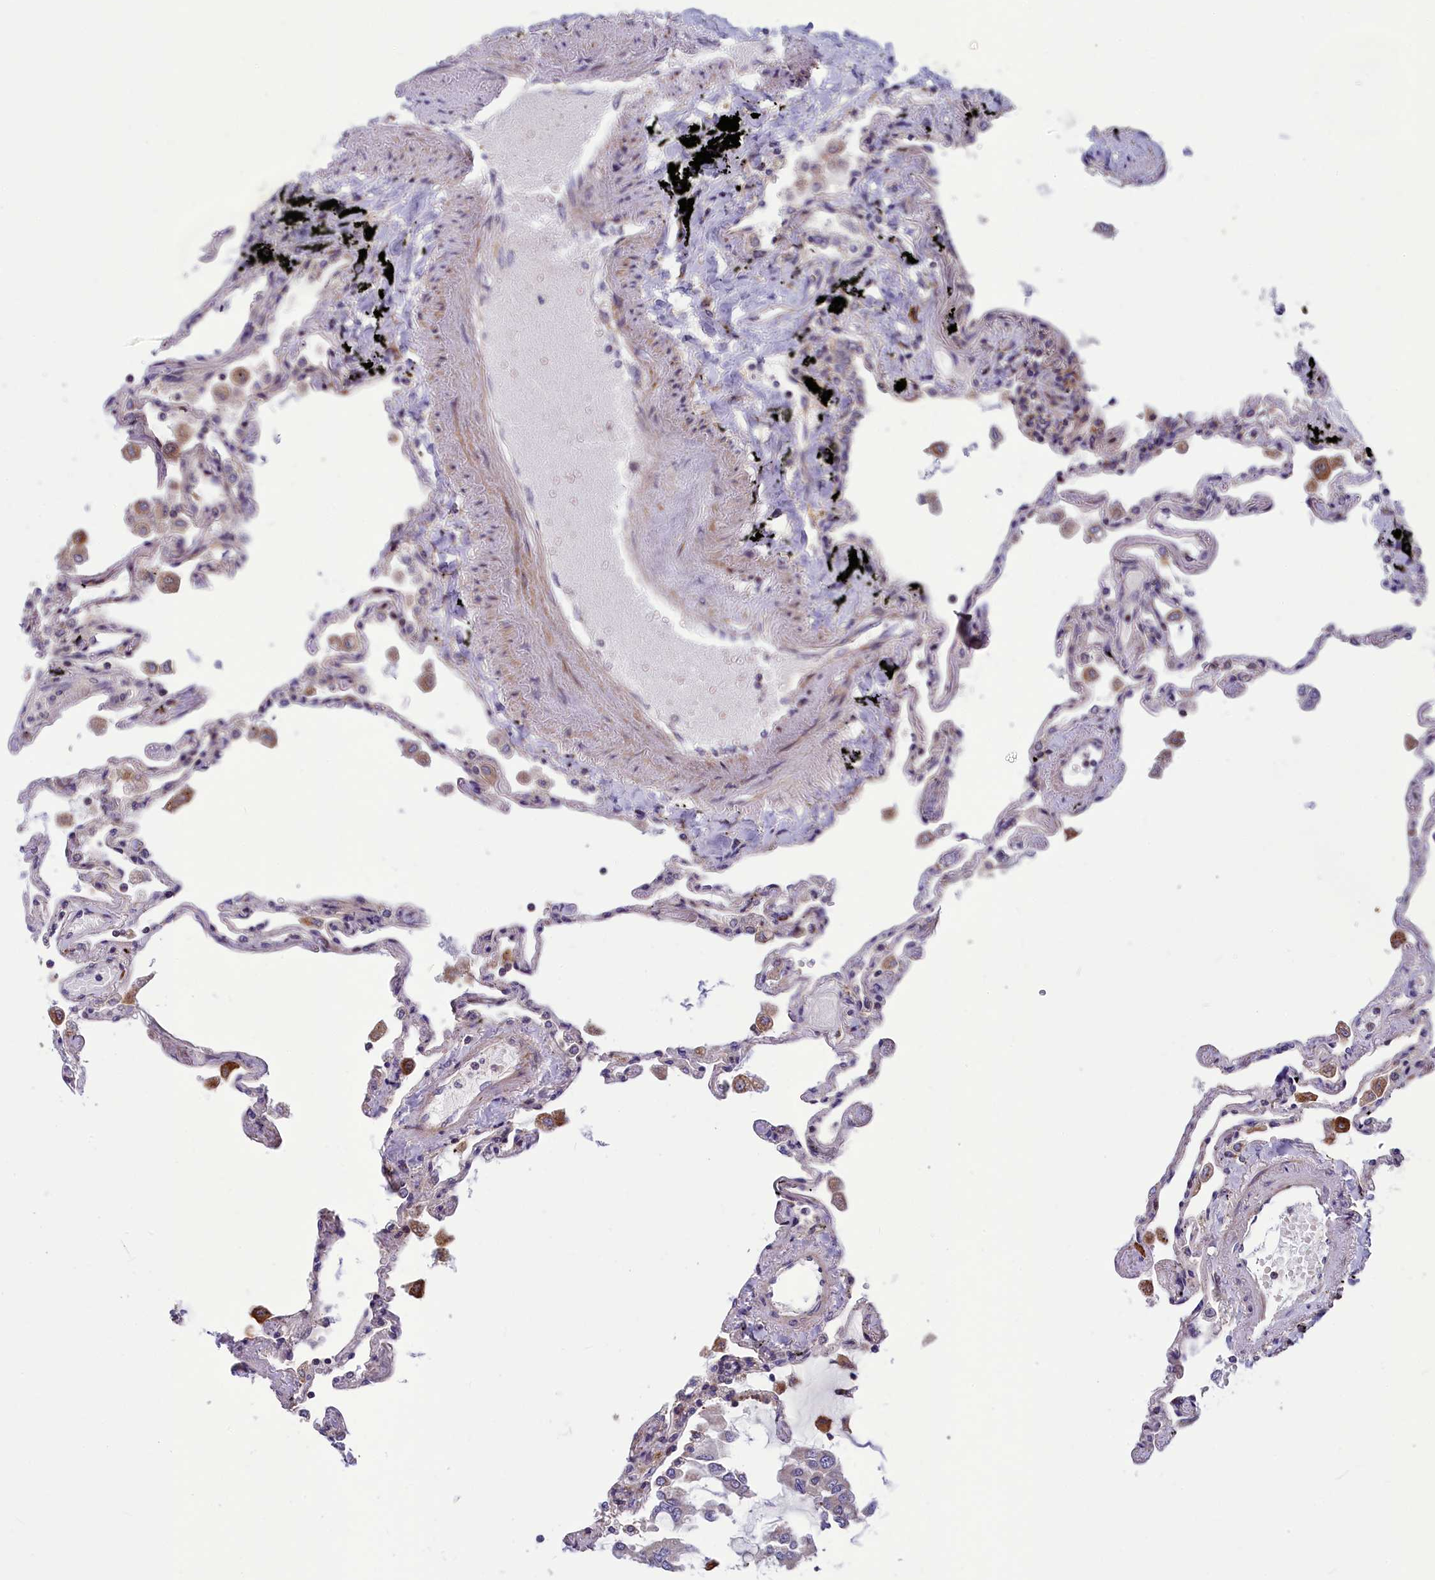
{"staining": {"intensity": "negative", "quantity": "none", "location": "none"}, "tissue": "lung", "cell_type": "Alveolar cells", "image_type": "normal", "snomed": [{"axis": "morphology", "description": "Normal tissue, NOS"}, {"axis": "topography", "description": "Lung"}], "caption": "The IHC histopathology image has no significant positivity in alveolar cells of lung.", "gene": "BLTP2", "patient": {"sex": "female", "age": 67}}